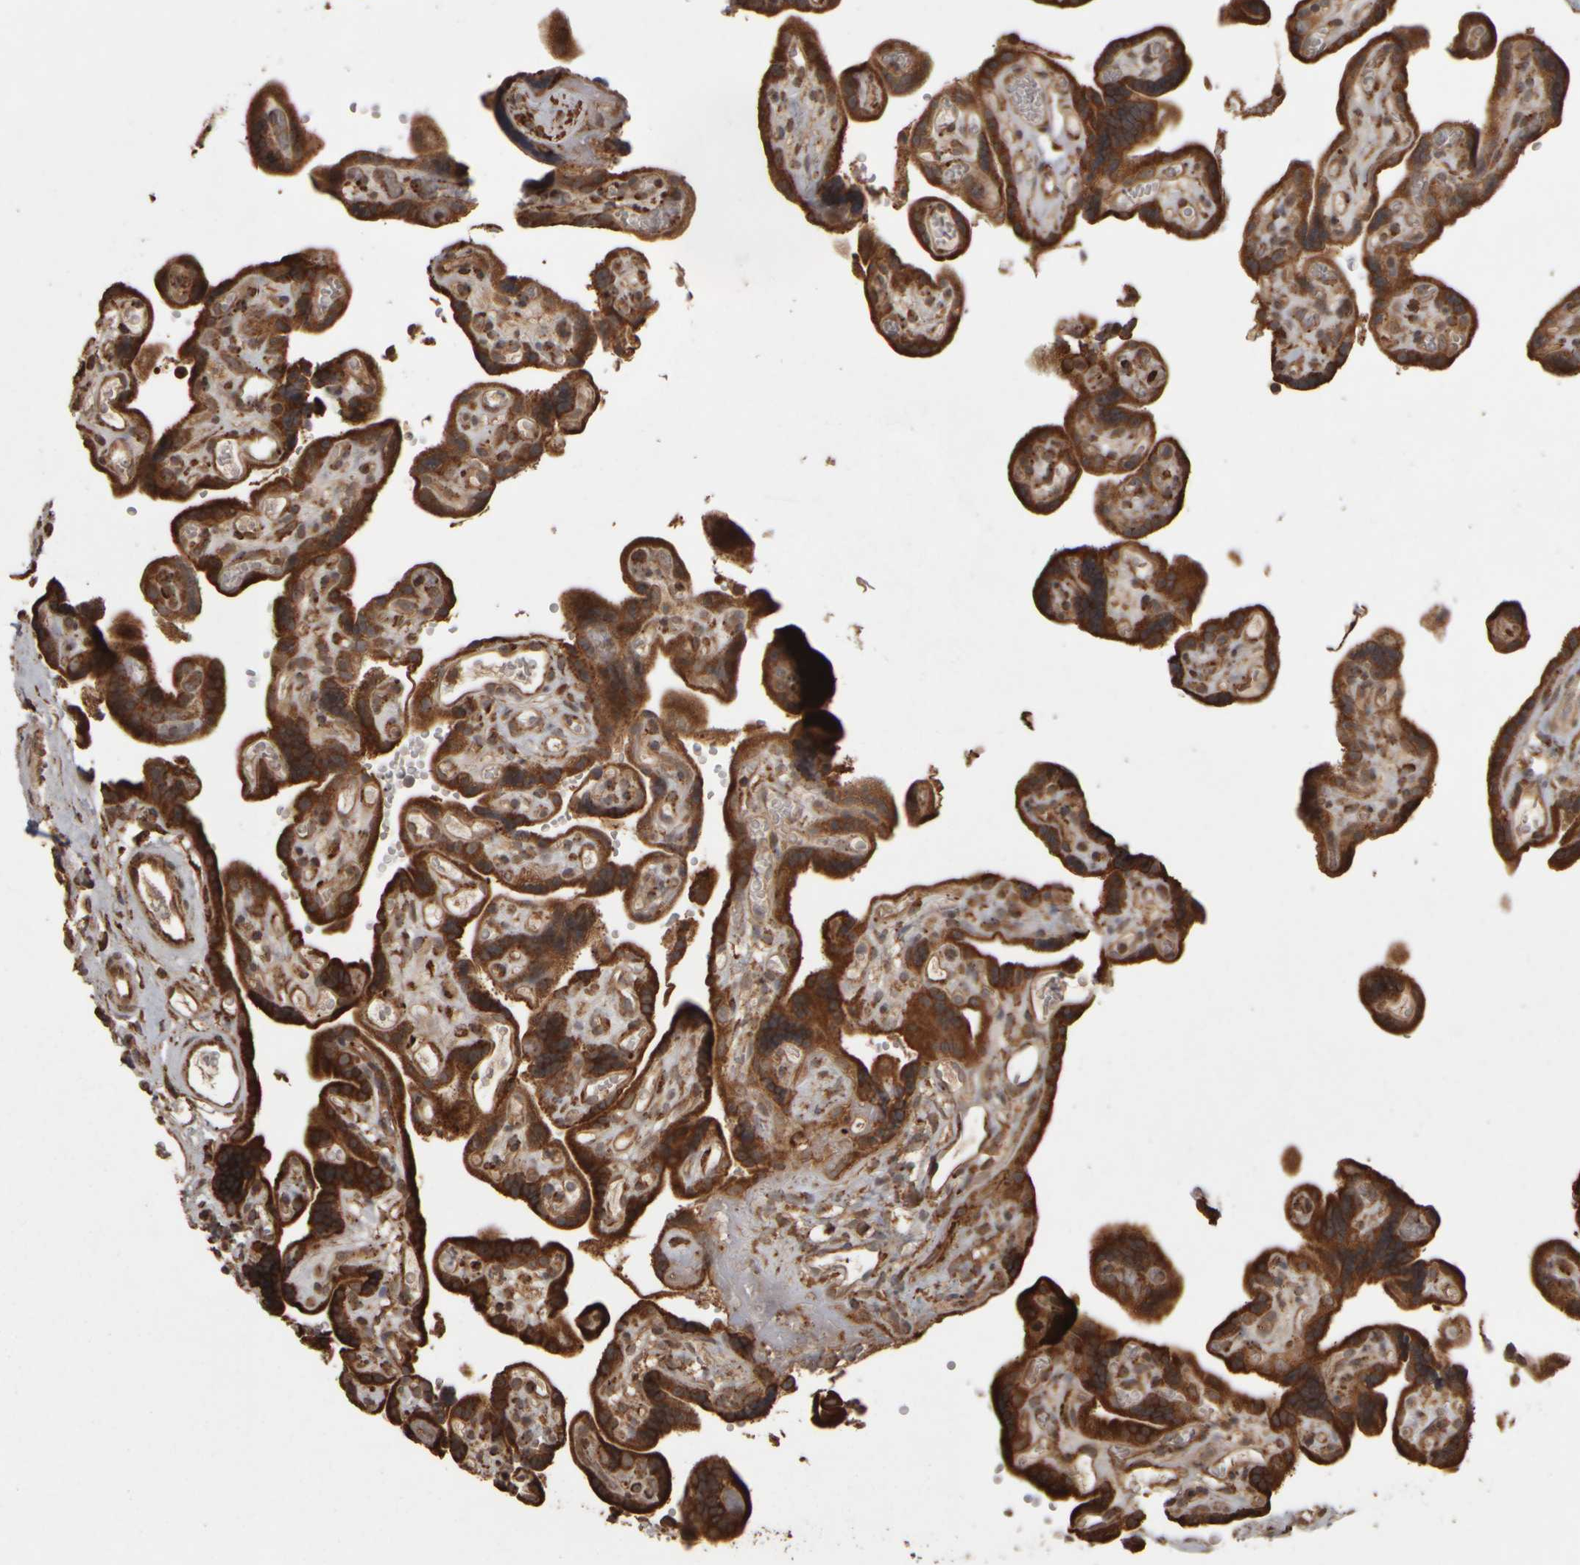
{"staining": {"intensity": "strong", "quantity": ">75%", "location": "cytoplasmic/membranous"}, "tissue": "placenta", "cell_type": "Decidual cells", "image_type": "normal", "snomed": [{"axis": "morphology", "description": "Normal tissue, NOS"}, {"axis": "topography", "description": "Placenta"}], "caption": "A high-resolution histopathology image shows immunohistochemistry staining of normal placenta, which demonstrates strong cytoplasmic/membranous expression in about >75% of decidual cells. The protein of interest is stained brown, and the nuclei are stained in blue (DAB (3,3'-diaminobenzidine) IHC with brightfield microscopy, high magnification).", "gene": "AGBL3", "patient": {"sex": "female", "age": 30}}